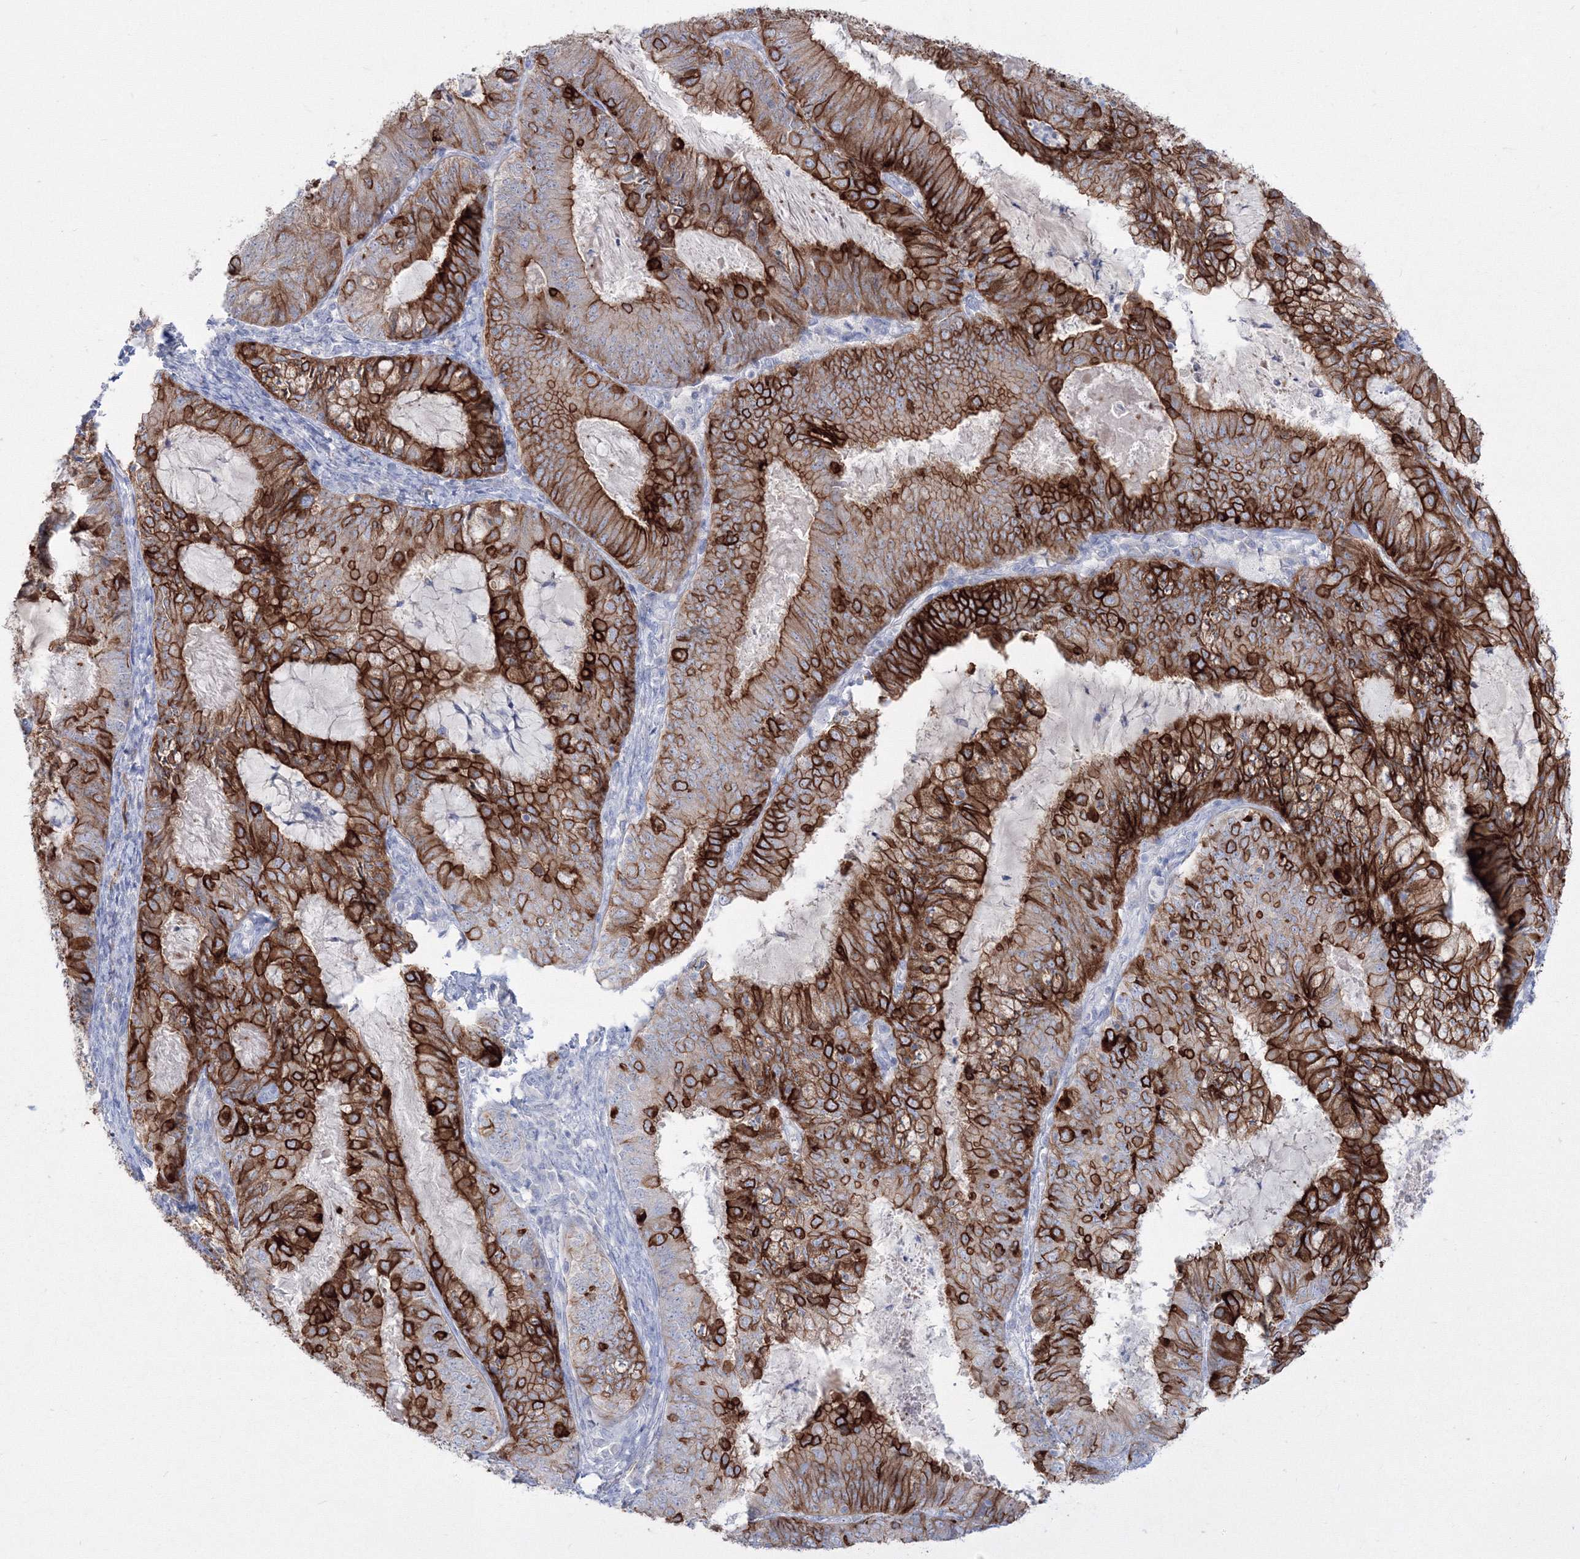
{"staining": {"intensity": "strong", "quantity": ">75%", "location": "cytoplasmic/membranous"}, "tissue": "endometrial cancer", "cell_type": "Tumor cells", "image_type": "cancer", "snomed": [{"axis": "morphology", "description": "Adenocarcinoma, NOS"}, {"axis": "topography", "description": "Endometrium"}], "caption": "Adenocarcinoma (endometrial) stained for a protein shows strong cytoplasmic/membranous positivity in tumor cells. (Brightfield microscopy of DAB IHC at high magnification).", "gene": "TMEM139", "patient": {"sex": "female", "age": 57}}